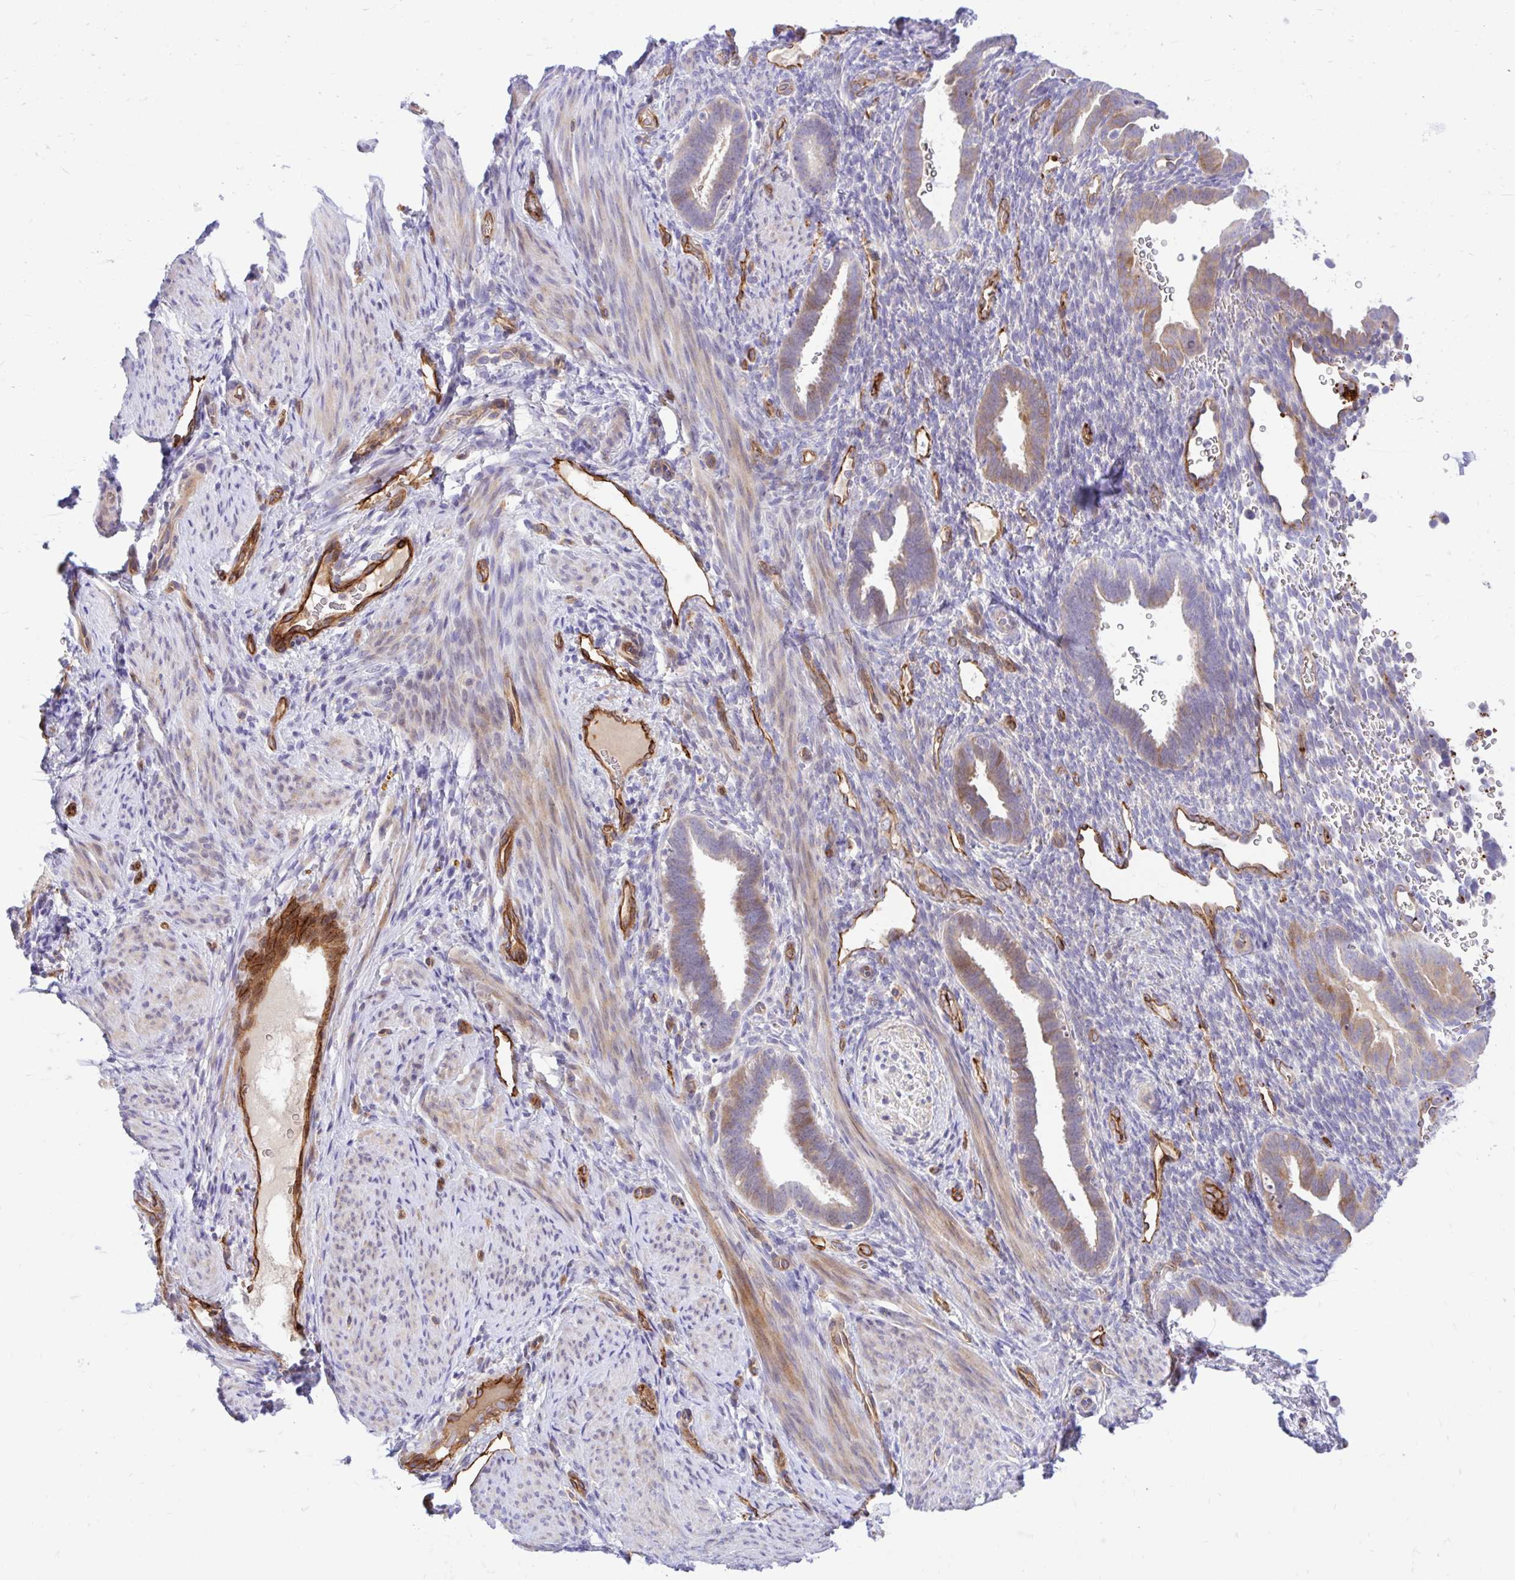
{"staining": {"intensity": "negative", "quantity": "none", "location": "none"}, "tissue": "endometrium", "cell_type": "Cells in endometrial stroma", "image_type": "normal", "snomed": [{"axis": "morphology", "description": "Normal tissue, NOS"}, {"axis": "topography", "description": "Endometrium"}], "caption": "A histopathology image of endometrium stained for a protein exhibits no brown staining in cells in endometrial stroma.", "gene": "ESPNL", "patient": {"sex": "female", "age": 34}}